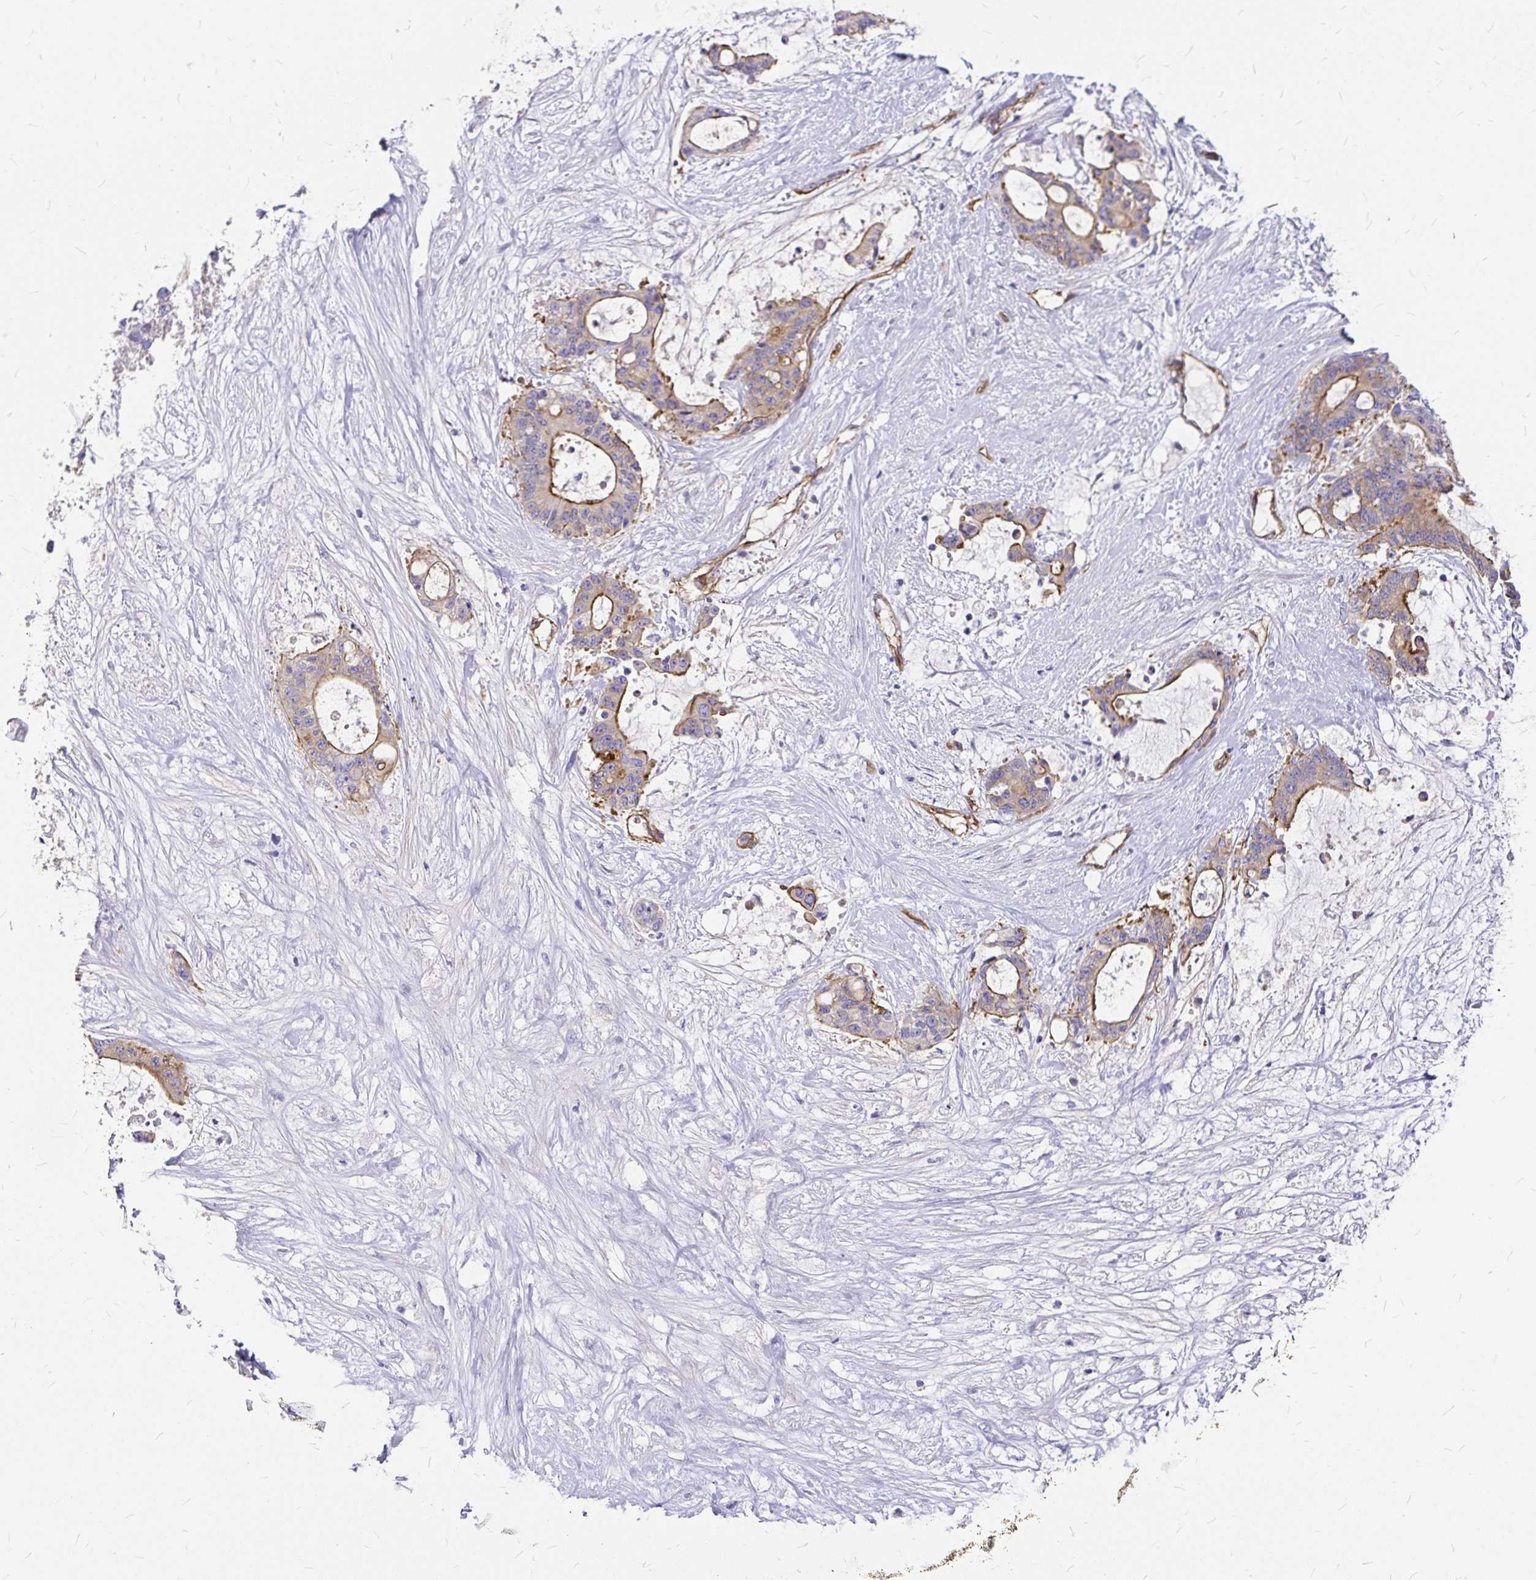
{"staining": {"intensity": "moderate", "quantity": "25%-75%", "location": "cytoplasmic/membranous"}, "tissue": "liver cancer", "cell_type": "Tumor cells", "image_type": "cancer", "snomed": [{"axis": "morphology", "description": "Normal tissue, NOS"}, {"axis": "morphology", "description": "Cholangiocarcinoma"}, {"axis": "topography", "description": "Liver"}, {"axis": "topography", "description": "Peripheral nerve tissue"}], "caption": "IHC micrograph of neoplastic tissue: human liver cholangiocarcinoma stained using IHC exhibits medium levels of moderate protein expression localized specifically in the cytoplasmic/membranous of tumor cells, appearing as a cytoplasmic/membranous brown color.", "gene": "MYO1B", "patient": {"sex": "female", "age": 73}}